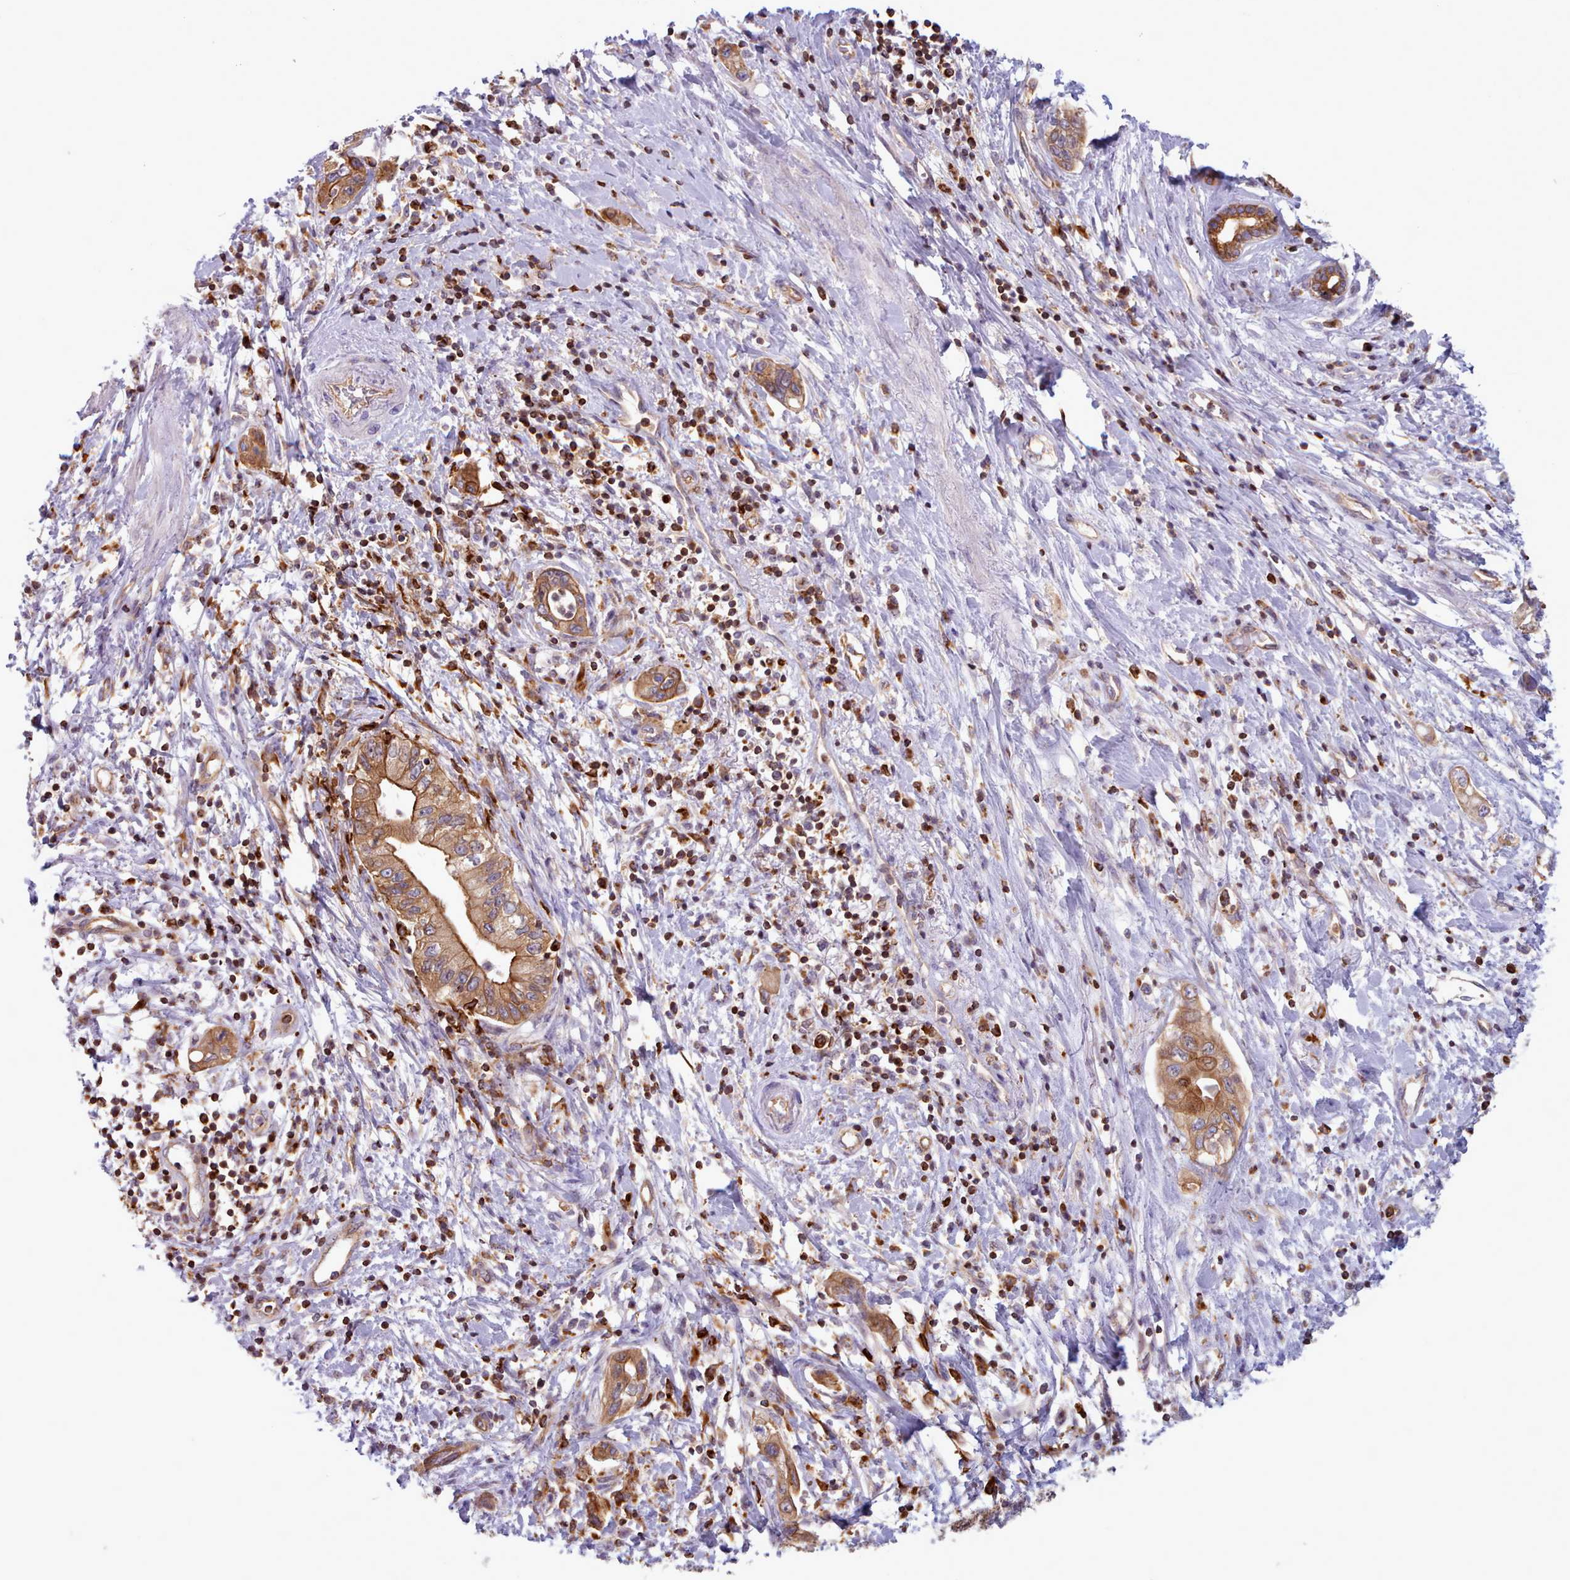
{"staining": {"intensity": "moderate", "quantity": ">75%", "location": "cytoplasmic/membranous"}, "tissue": "pancreatic cancer", "cell_type": "Tumor cells", "image_type": "cancer", "snomed": [{"axis": "morphology", "description": "Adenocarcinoma, NOS"}, {"axis": "topography", "description": "Pancreas"}], "caption": "Protein staining of pancreatic adenocarcinoma tissue shows moderate cytoplasmic/membranous positivity in approximately >75% of tumor cells.", "gene": "CRYBG1", "patient": {"sex": "female", "age": 73}}